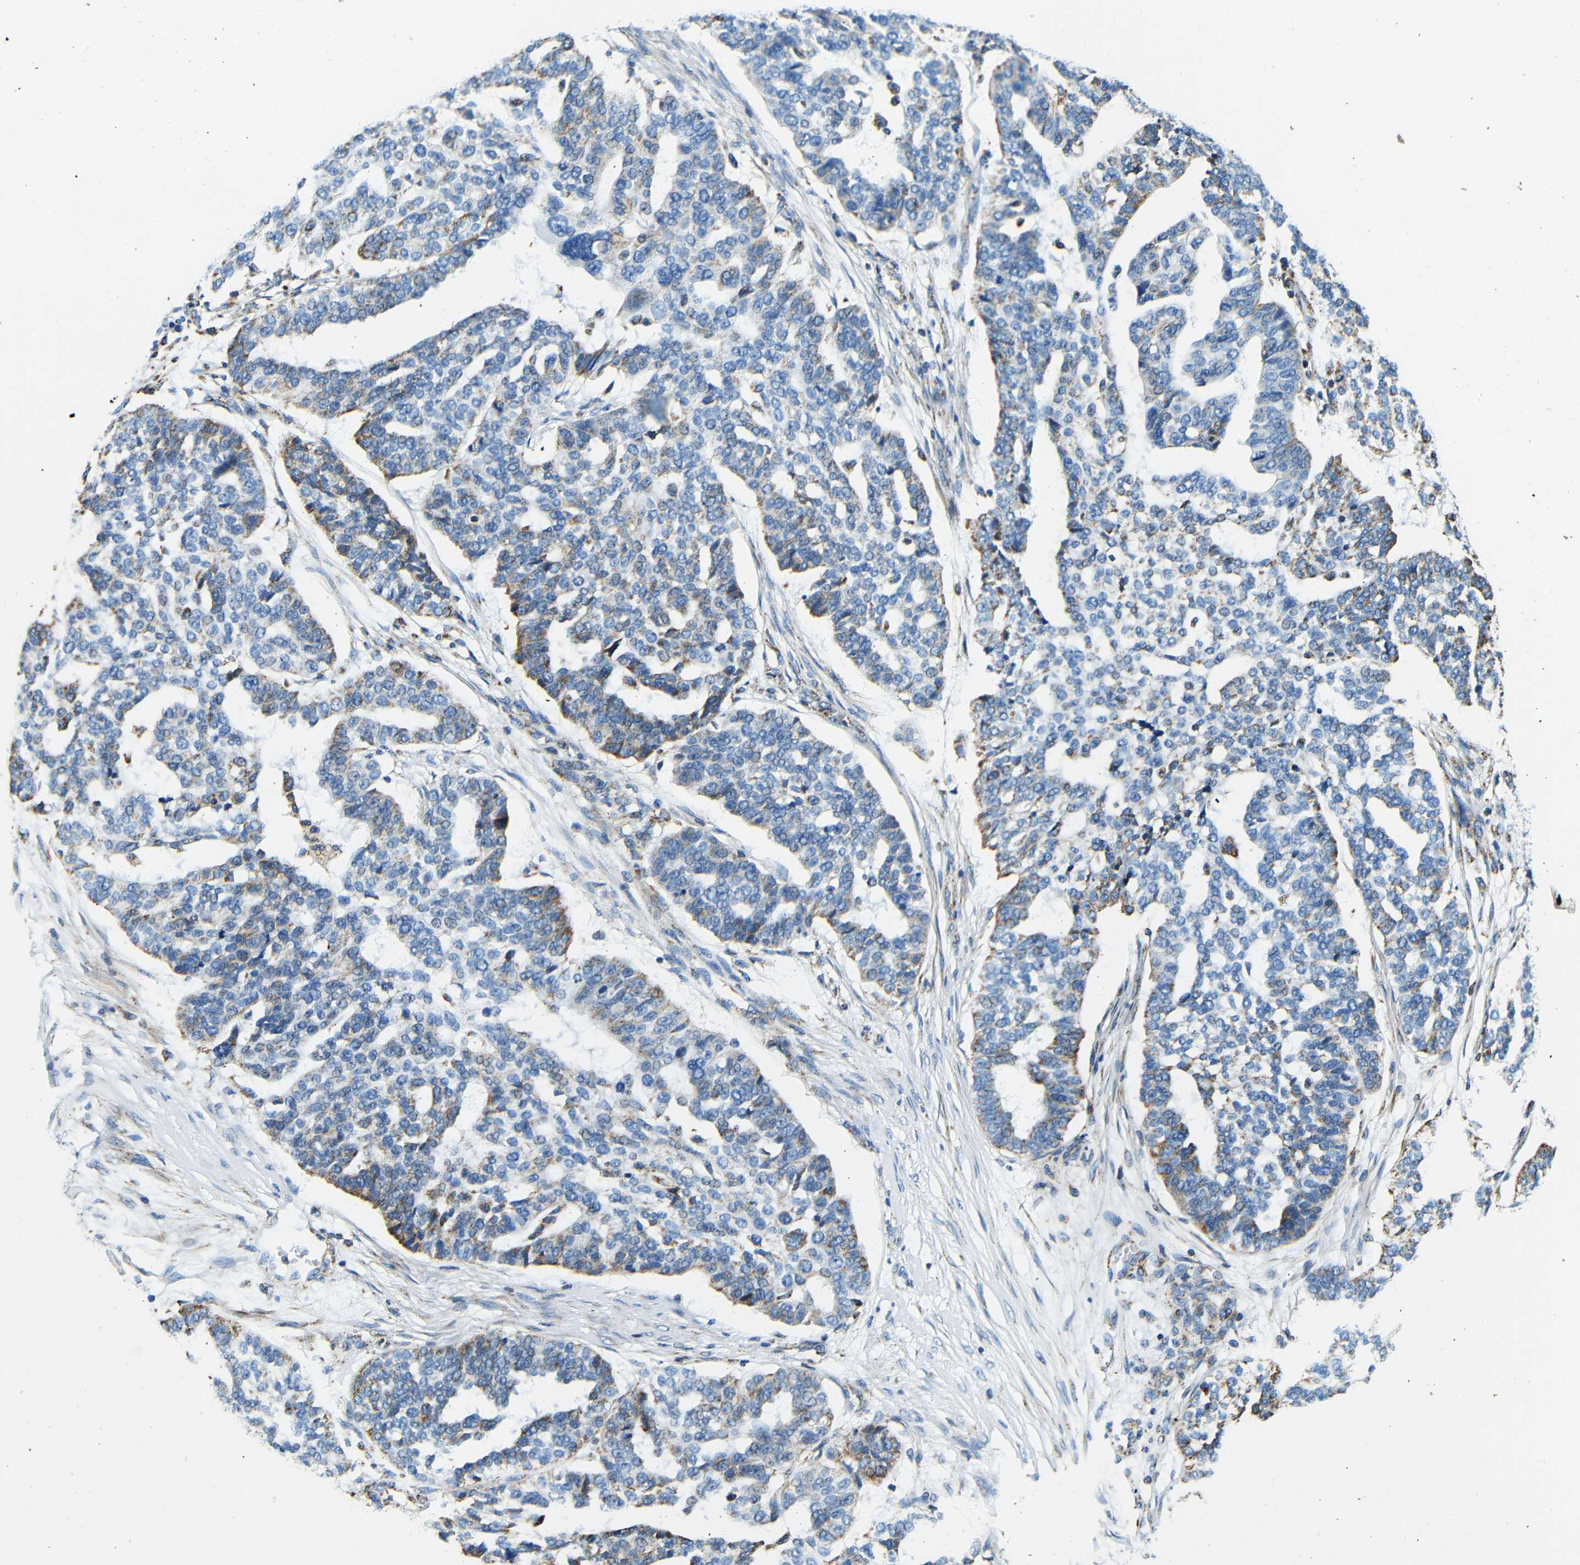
{"staining": {"intensity": "moderate", "quantity": "25%-75%", "location": "cytoplasmic/membranous"}, "tissue": "ovarian cancer", "cell_type": "Tumor cells", "image_type": "cancer", "snomed": [{"axis": "morphology", "description": "Cystadenocarcinoma, serous, NOS"}, {"axis": "topography", "description": "Ovary"}], "caption": "Moderate cytoplasmic/membranous positivity is seen in about 25%-75% of tumor cells in ovarian cancer (serous cystadenocarcinoma).", "gene": "GALNT18", "patient": {"sex": "female", "age": 59}}